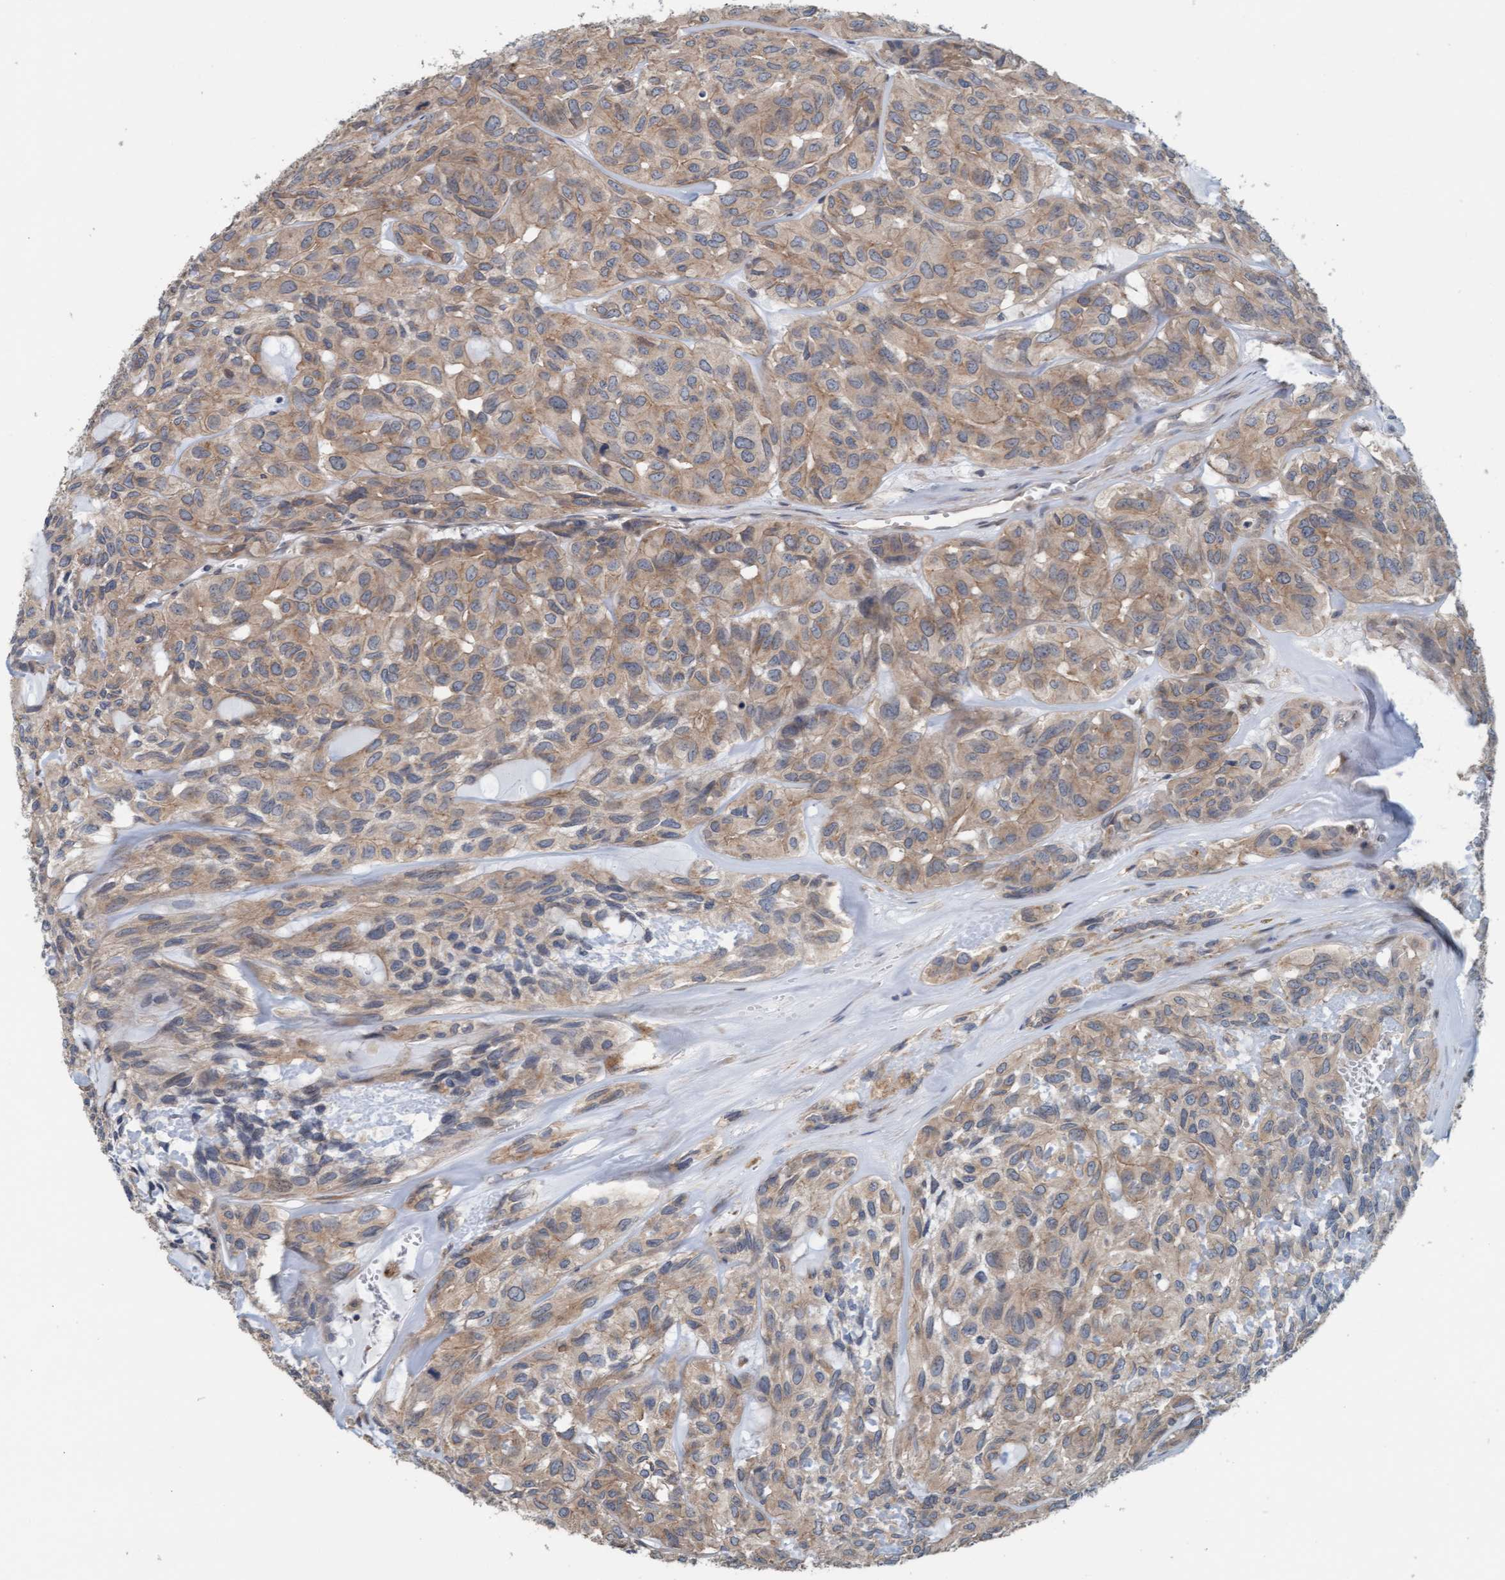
{"staining": {"intensity": "moderate", "quantity": ">75%", "location": "cytoplasmic/membranous"}, "tissue": "head and neck cancer", "cell_type": "Tumor cells", "image_type": "cancer", "snomed": [{"axis": "morphology", "description": "Adenocarcinoma, NOS"}, {"axis": "topography", "description": "Salivary gland, NOS"}, {"axis": "topography", "description": "Head-Neck"}], "caption": "Head and neck cancer (adenocarcinoma) tissue demonstrates moderate cytoplasmic/membranous staining in about >75% of tumor cells, visualized by immunohistochemistry. Using DAB (3,3'-diaminobenzidine) (brown) and hematoxylin (blue) stains, captured at high magnification using brightfield microscopy.", "gene": "UBAP1", "patient": {"sex": "female", "age": 76}}